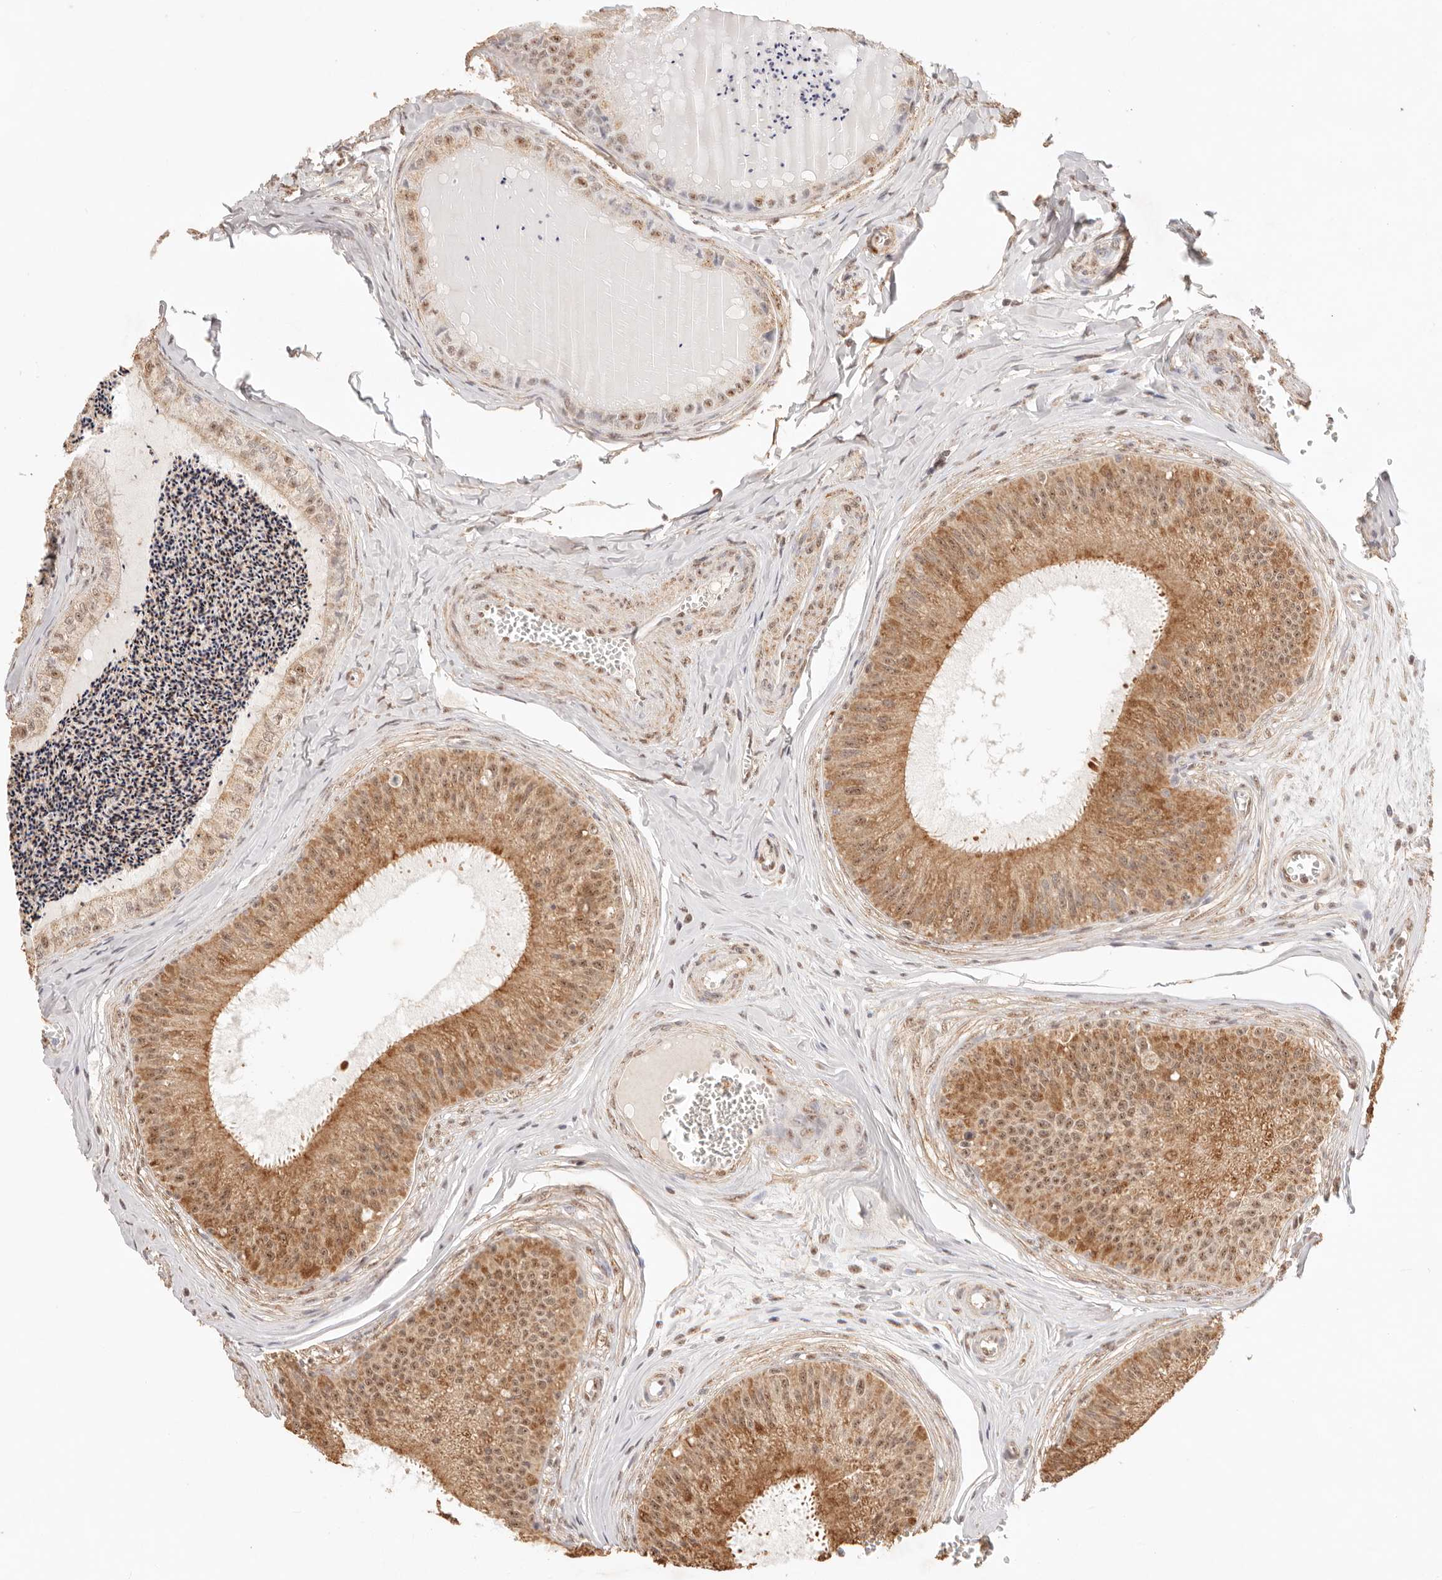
{"staining": {"intensity": "moderate", "quantity": ">75%", "location": "cytoplasmic/membranous,nuclear"}, "tissue": "epididymis", "cell_type": "Glandular cells", "image_type": "normal", "snomed": [{"axis": "morphology", "description": "Normal tissue, NOS"}, {"axis": "topography", "description": "Epididymis"}], "caption": "A histopathology image of human epididymis stained for a protein demonstrates moderate cytoplasmic/membranous,nuclear brown staining in glandular cells. The staining was performed using DAB (3,3'-diaminobenzidine) to visualize the protein expression in brown, while the nuclei were stained in blue with hematoxylin (Magnification: 20x).", "gene": "IL1R2", "patient": {"sex": "male", "age": 31}}